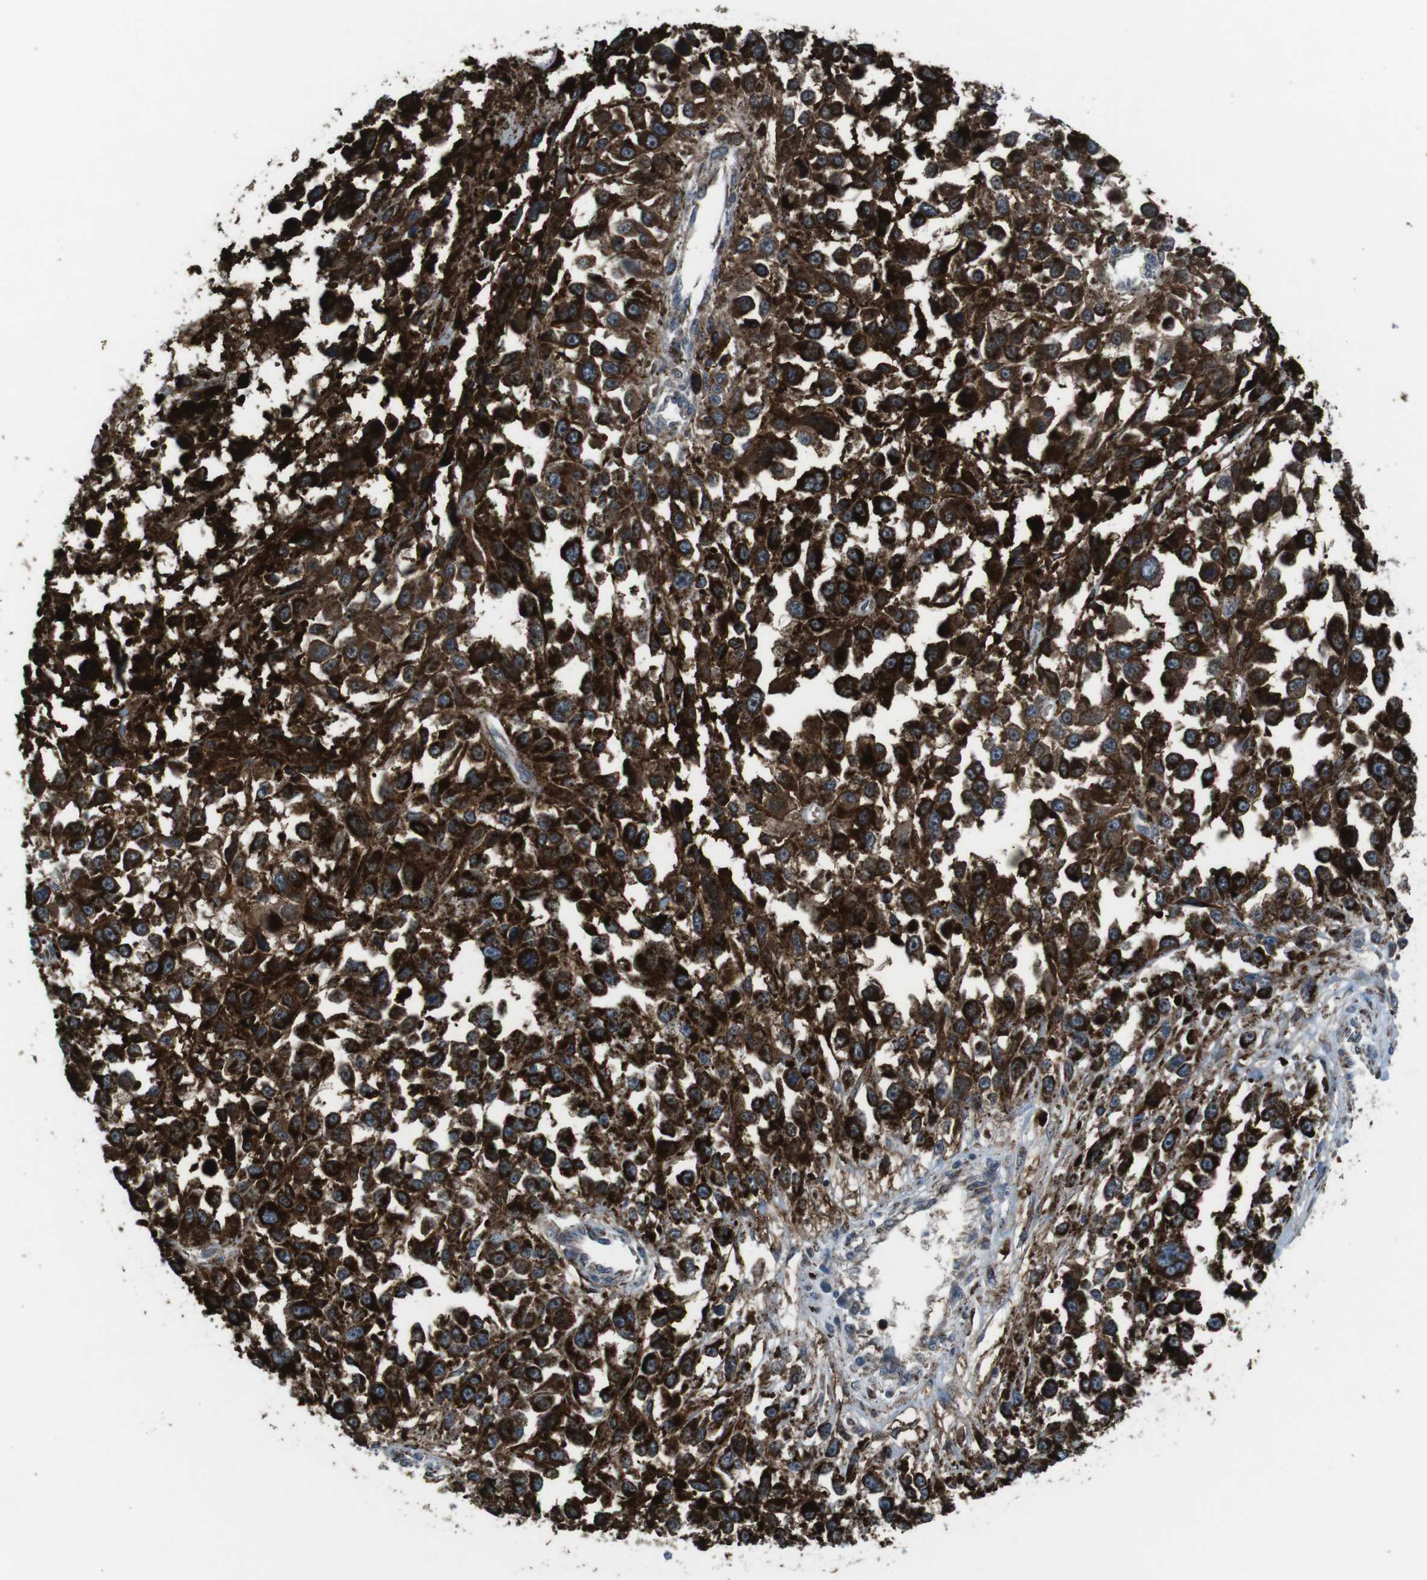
{"staining": {"intensity": "strong", "quantity": ">75%", "location": "cytoplasmic/membranous"}, "tissue": "melanoma", "cell_type": "Tumor cells", "image_type": "cancer", "snomed": [{"axis": "morphology", "description": "Malignant melanoma, Metastatic site"}, {"axis": "topography", "description": "Lymph node"}], "caption": "A high-resolution photomicrograph shows immunohistochemistry (IHC) staining of malignant melanoma (metastatic site), which displays strong cytoplasmic/membranous positivity in about >75% of tumor cells.", "gene": "GDF10", "patient": {"sex": "male", "age": 59}}